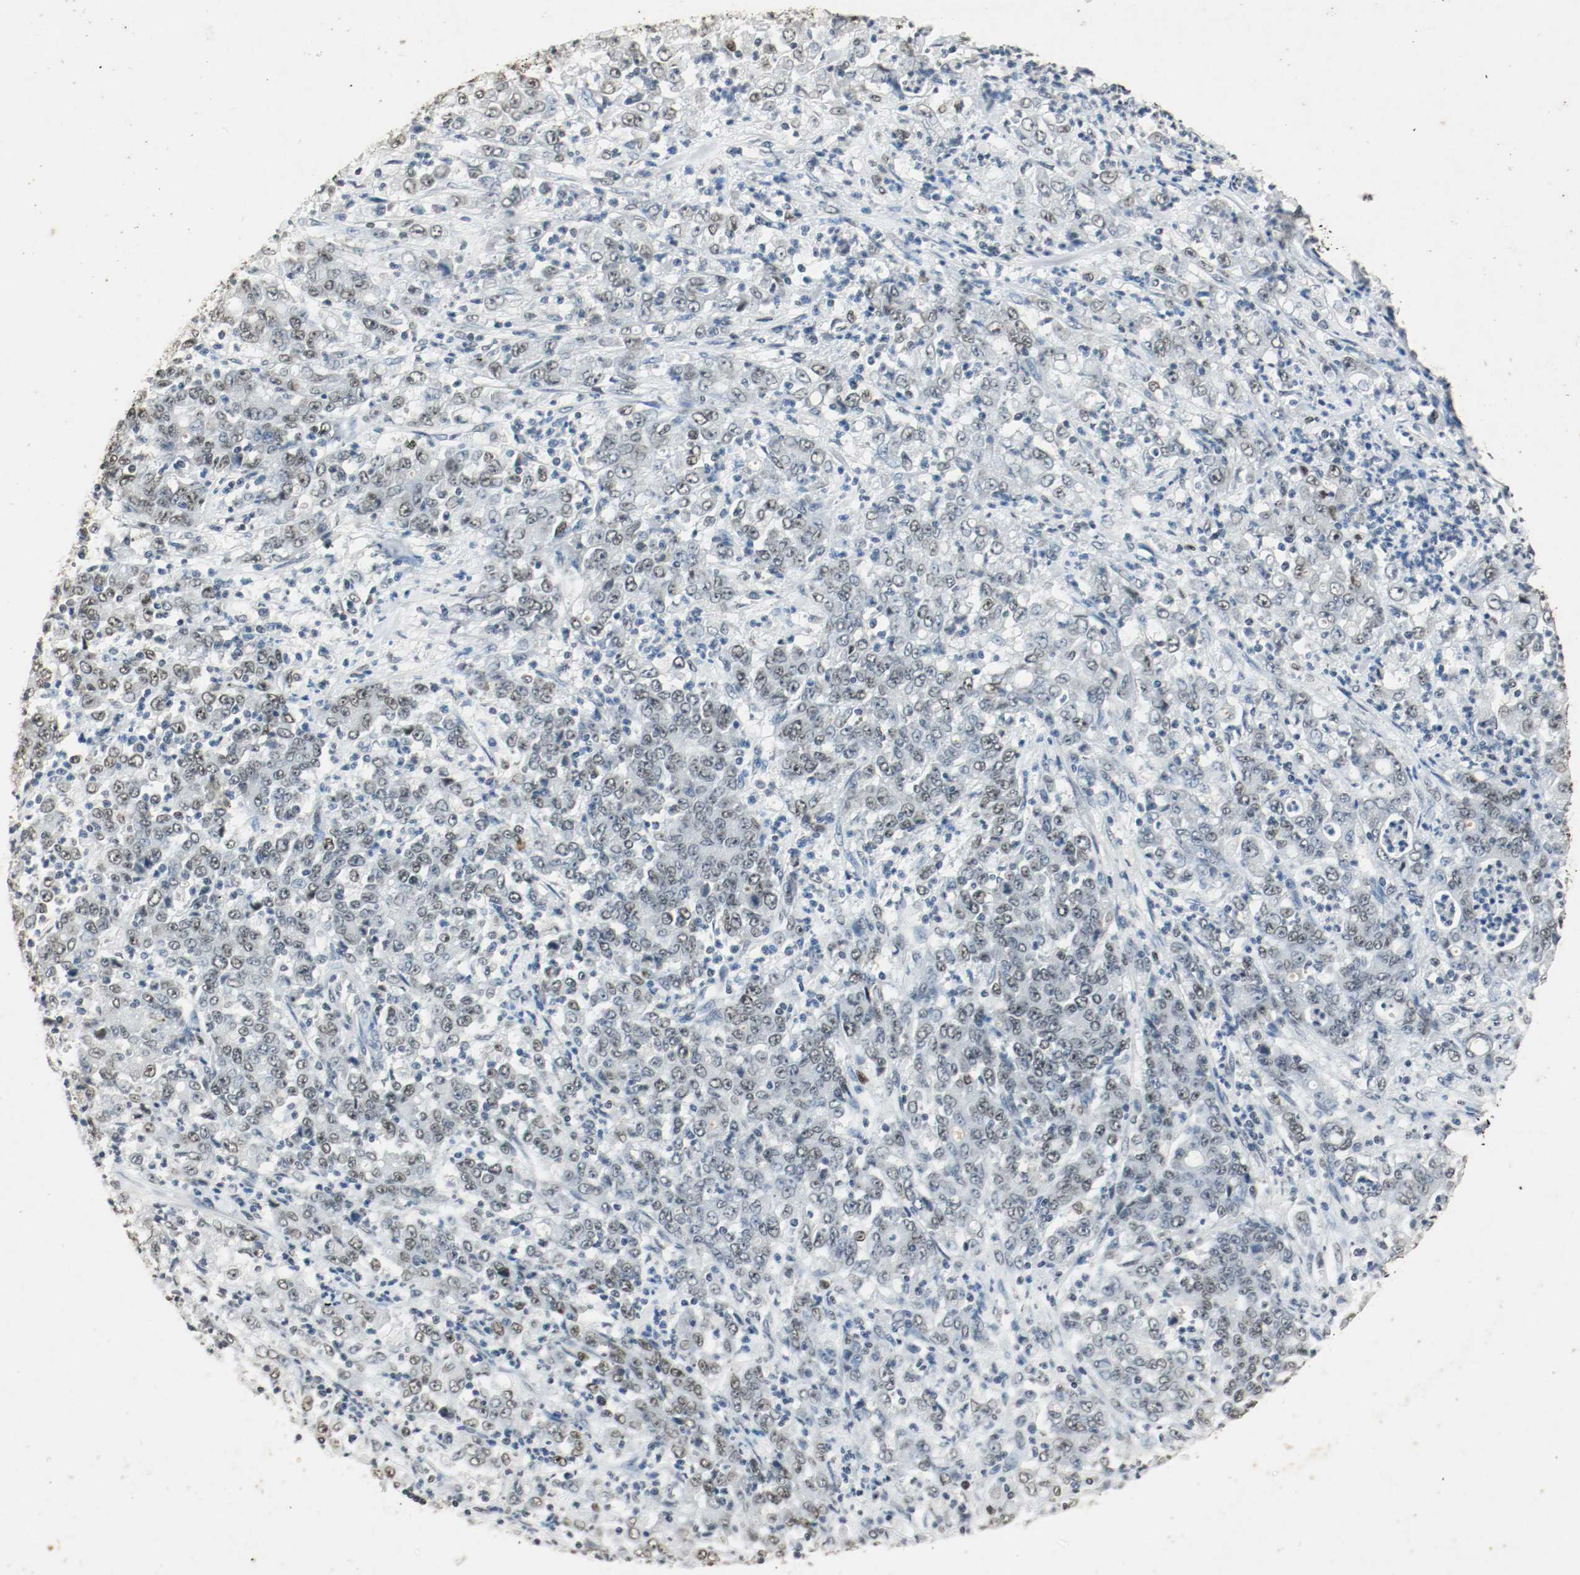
{"staining": {"intensity": "moderate", "quantity": "25%-75%", "location": "nuclear"}, "tissue": "stomach cancer", "cell_type": "Tumor cells", "image_type": "cancer", "snomed": [{"axis": "morphology", "description": "Adenocarcinoma, NOS"}, {"axis": "topography", "description": "Stomach, lower"}], "caption": "Stomach cancer (adenocarcinoma) stained with DAB (3,3'-diaminobenzidine) immunohistochemistry displays medium levels of moderate nuclear staining in about 25%-75% of tumor cells.", "gene": "DNMT1", "patient": {"sex": "female", "age": 71}}